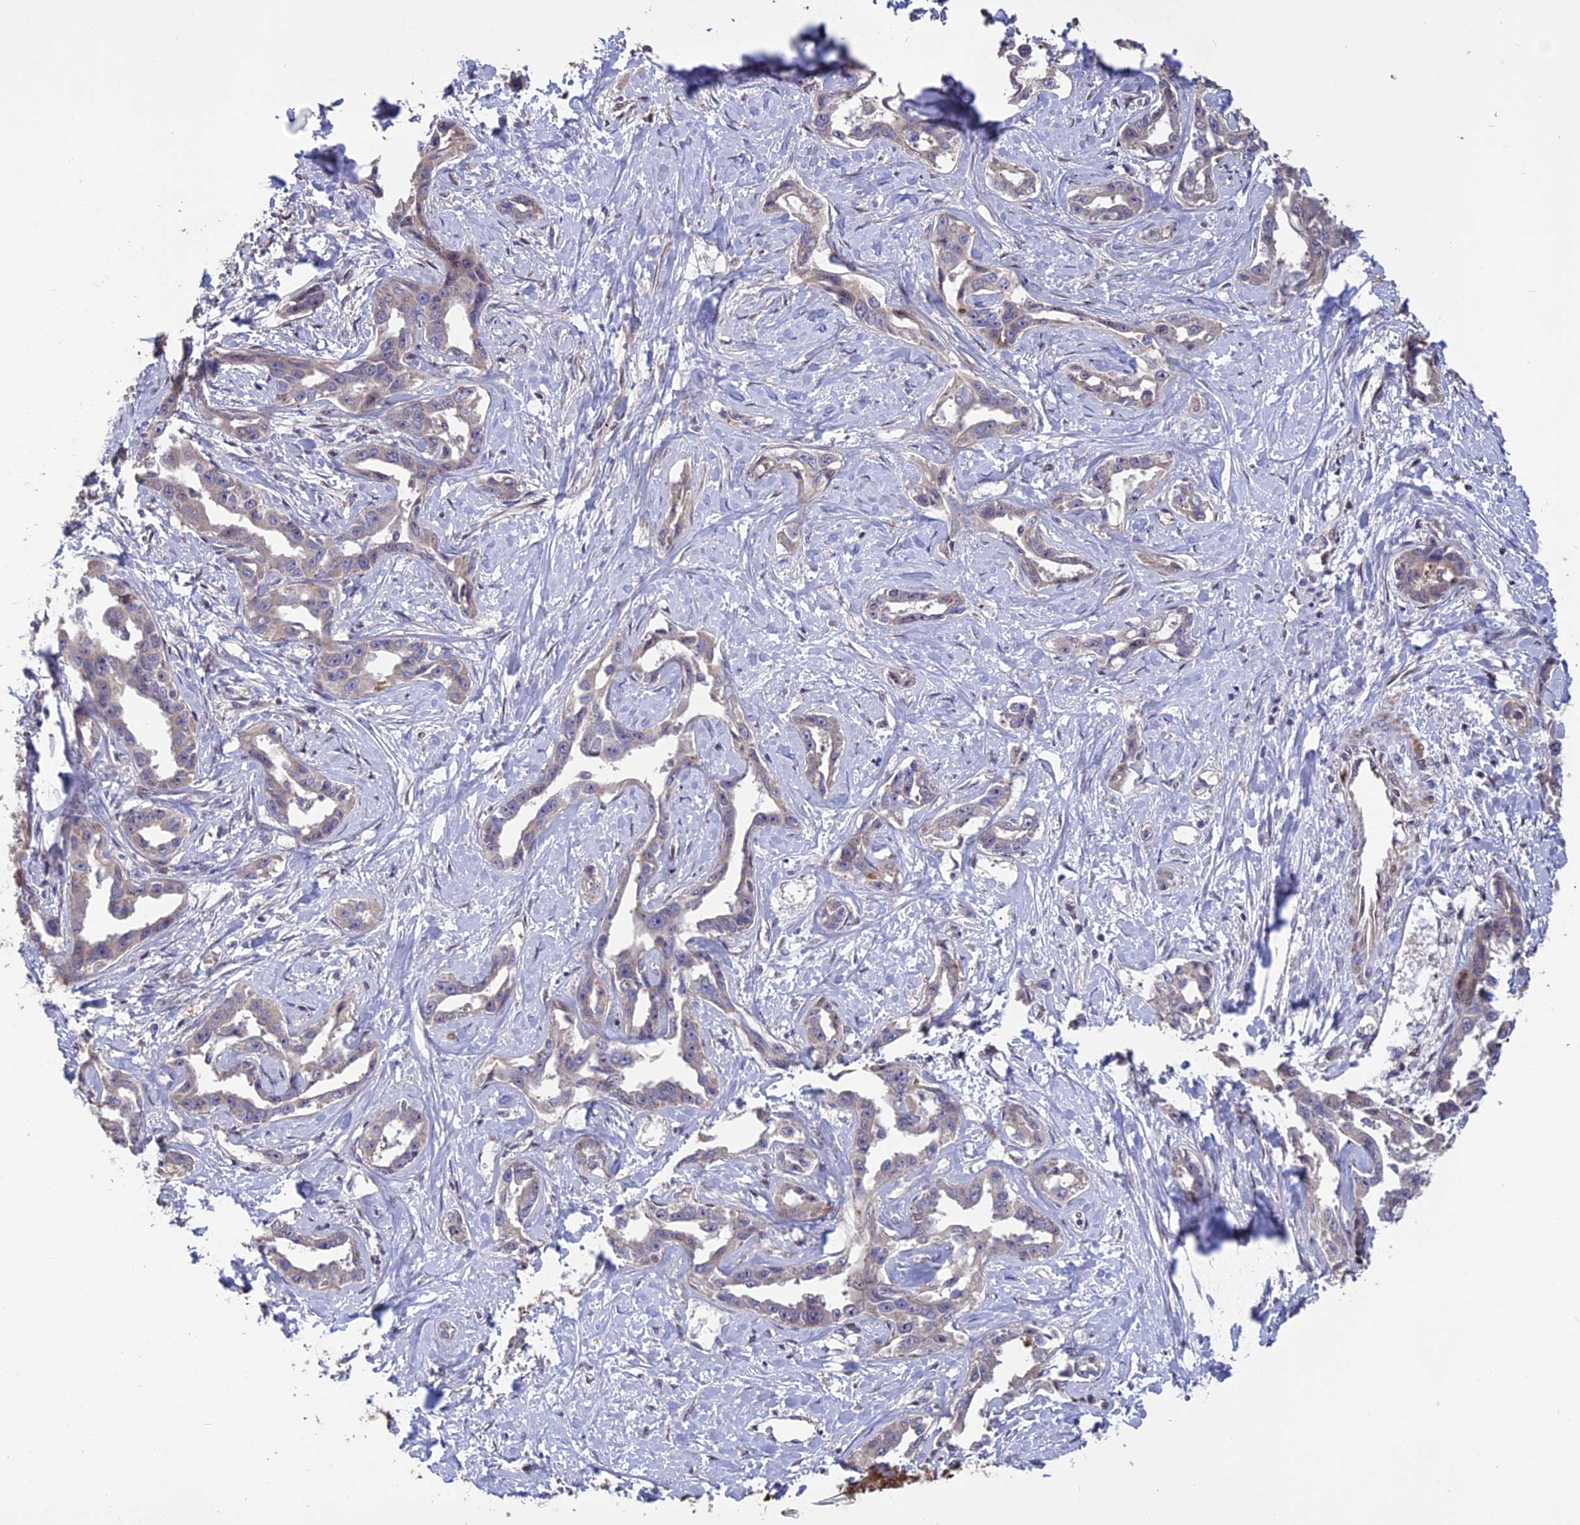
{"staining": {"intensity": "moderate", "quantity": "25%-75%", "location": "cytoplasmic/membranous"}, "tissue": "liver cancer", "cell_type": "Tumor cells", "image_type": "cancer", "snomed": [{"axis": "morphology", "description": "Cholangiocarcinoma"}, {"axis": "topography", "description": "Liver"}], "caption": "Immunohistochemistry (IHC) photomicrograph of neoplastic tissue: liver cholangiocarcinoma stained using immunohistochemistry demonstrates medium levels of moderate protein expression localized specifically in the cytoplasmic/membranous of tumor cells, appearing as a cytoplasmic/membranous brown color.", "gene": "SPG21", "patient": {"sex": "male", "age": 59}}